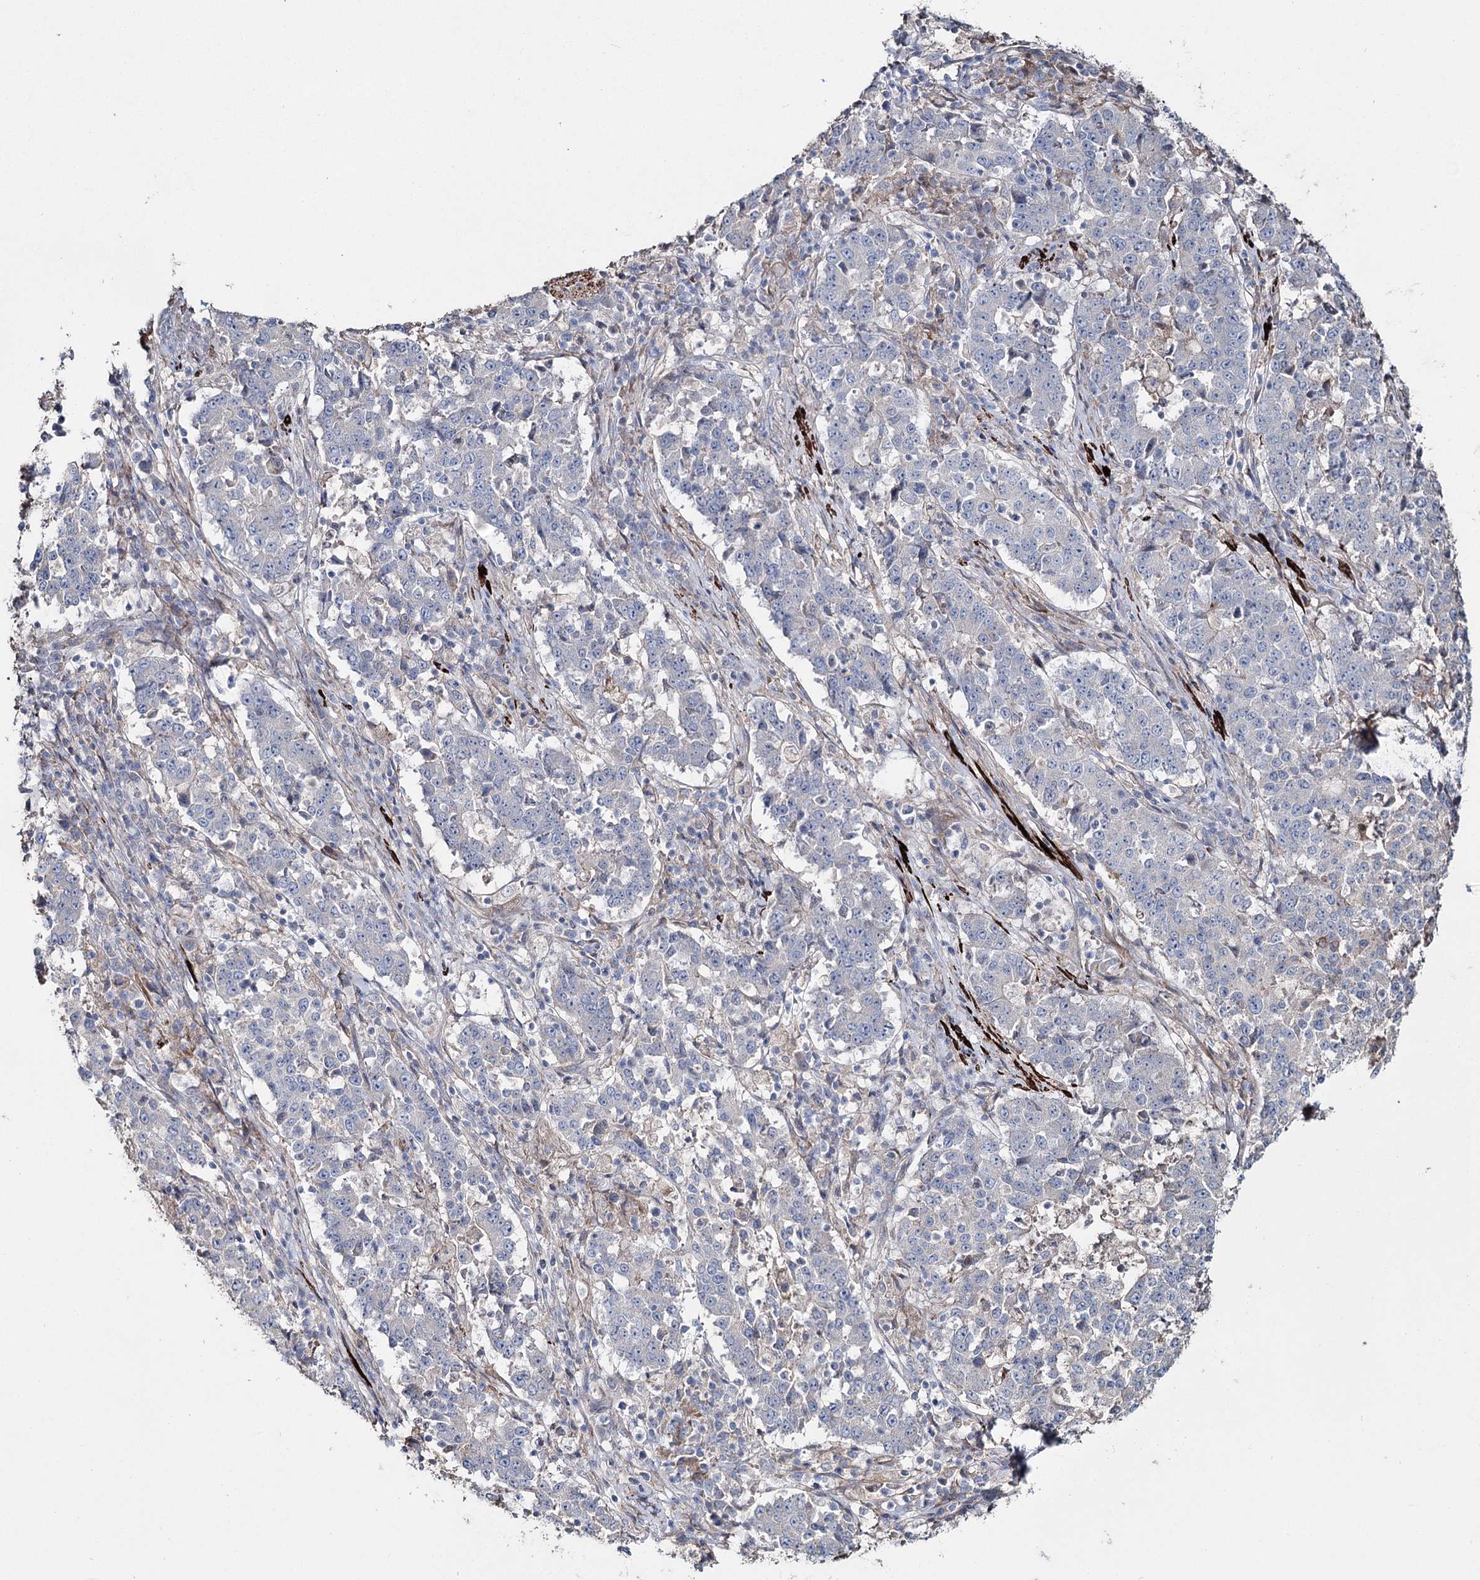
{"staining": {"intensity": "negative", "quantity": "none", "location": "none"}, "tissue": "stomach cancer", "cell_type": "Tumor cells", "image_type": "cancer", "snomed": [{"axis": "morphology", "description": "Adenocarcinoma, NOS"}, {"axis": "topography", "description": "Stomach"}], "caption": "Immunohistochemistry of human stomach cancer reveals no positivity in tumor cells.", "gene": "SUMF1", "patient": {"sex": "male", "age": 59}}